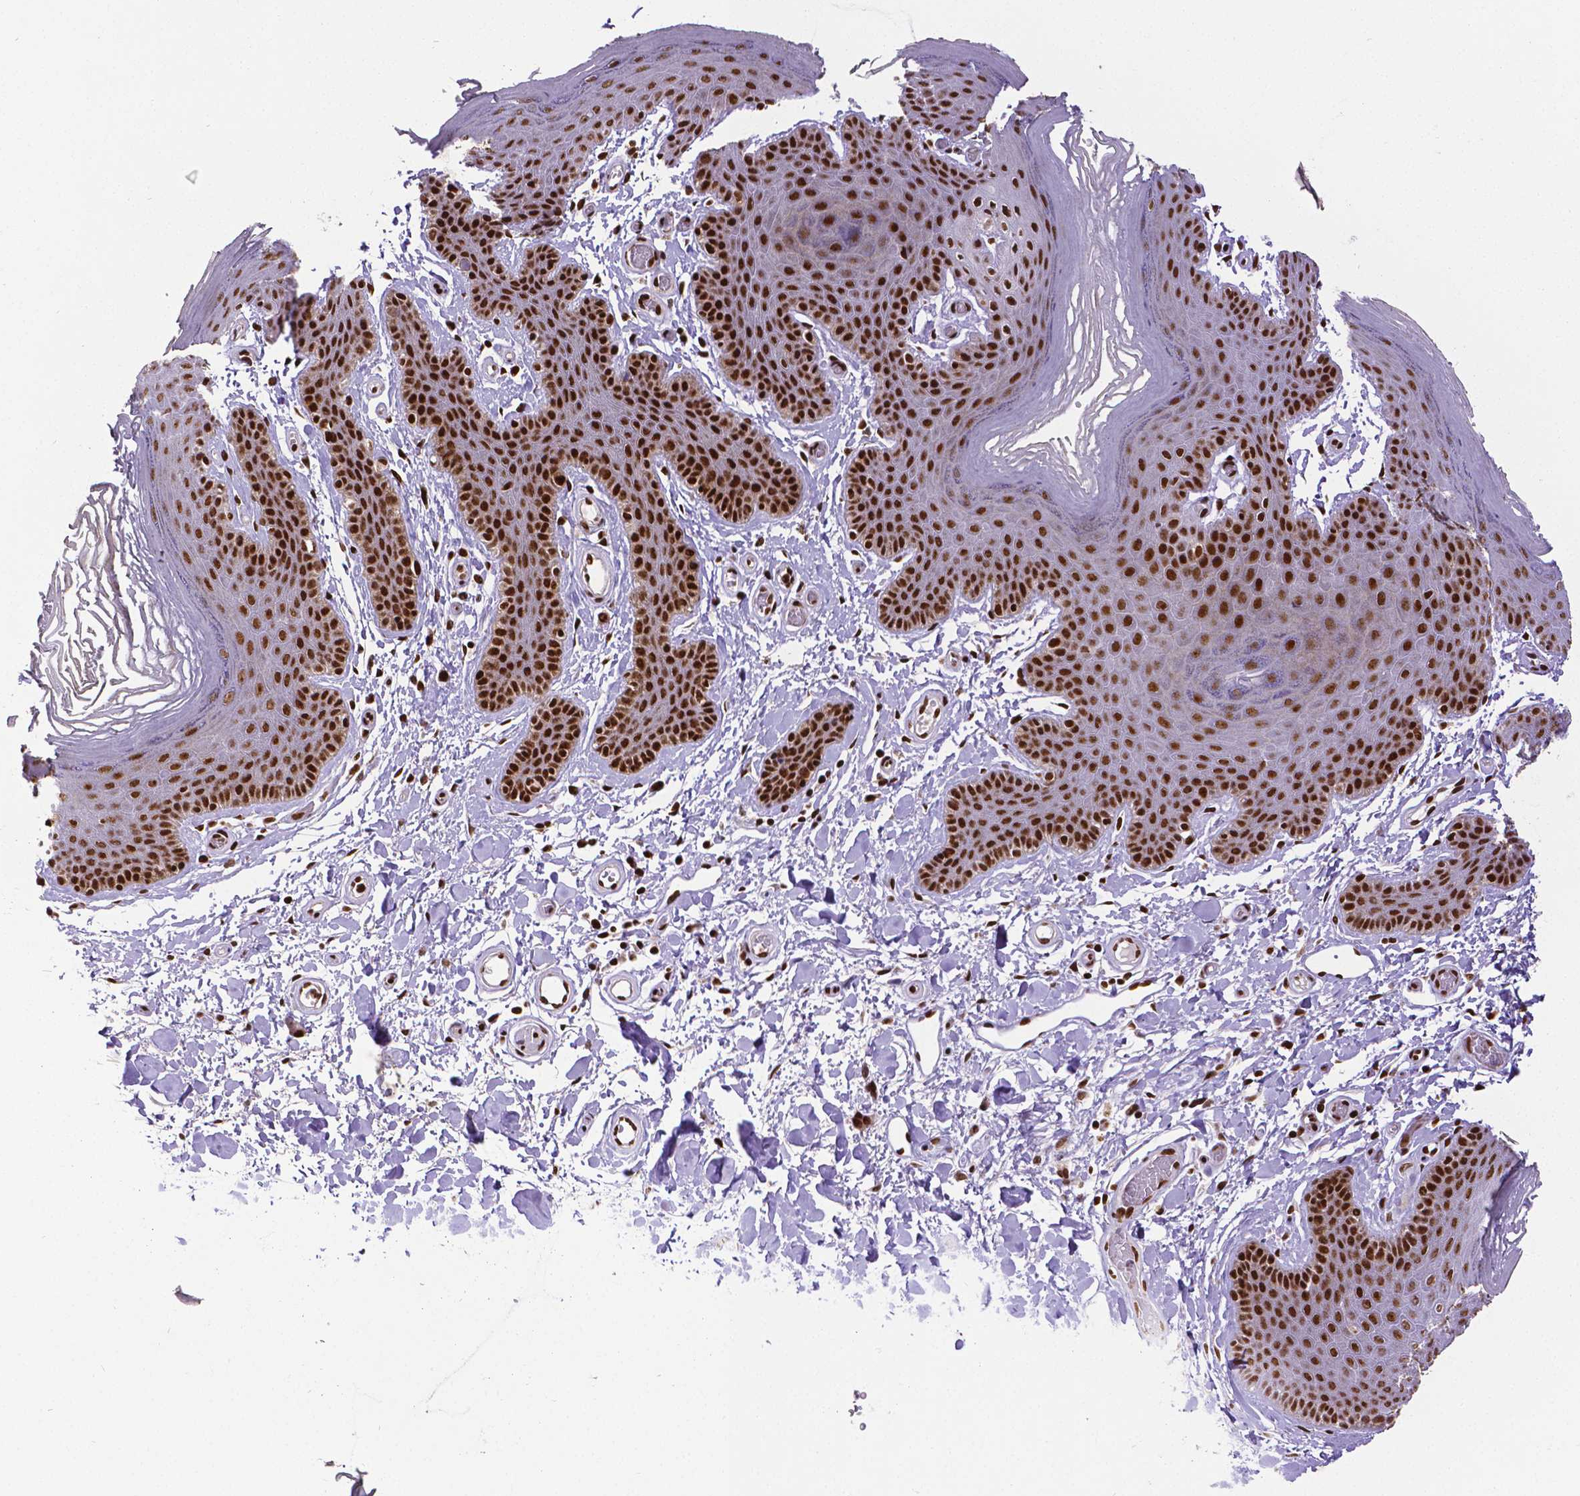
{"staining": {"intensity": "strong", "quantity": "25%-75%", "location": "nuclear"}, "tissue": "skin", "cell_type": "Epidermal cells", "image_type": "normal", "snomed": [{"axis": "morphology", "description": "Normal tissue, NOS"}, {"axis": "topography", "description": "Anal"}], "caption": "IHC of unremarkable skin displays high levels of strong nuclear expression in about 25%-75% of epidermal cells.", "gene": "CTCF", "patient": {"sex": "male", "age": 53}}